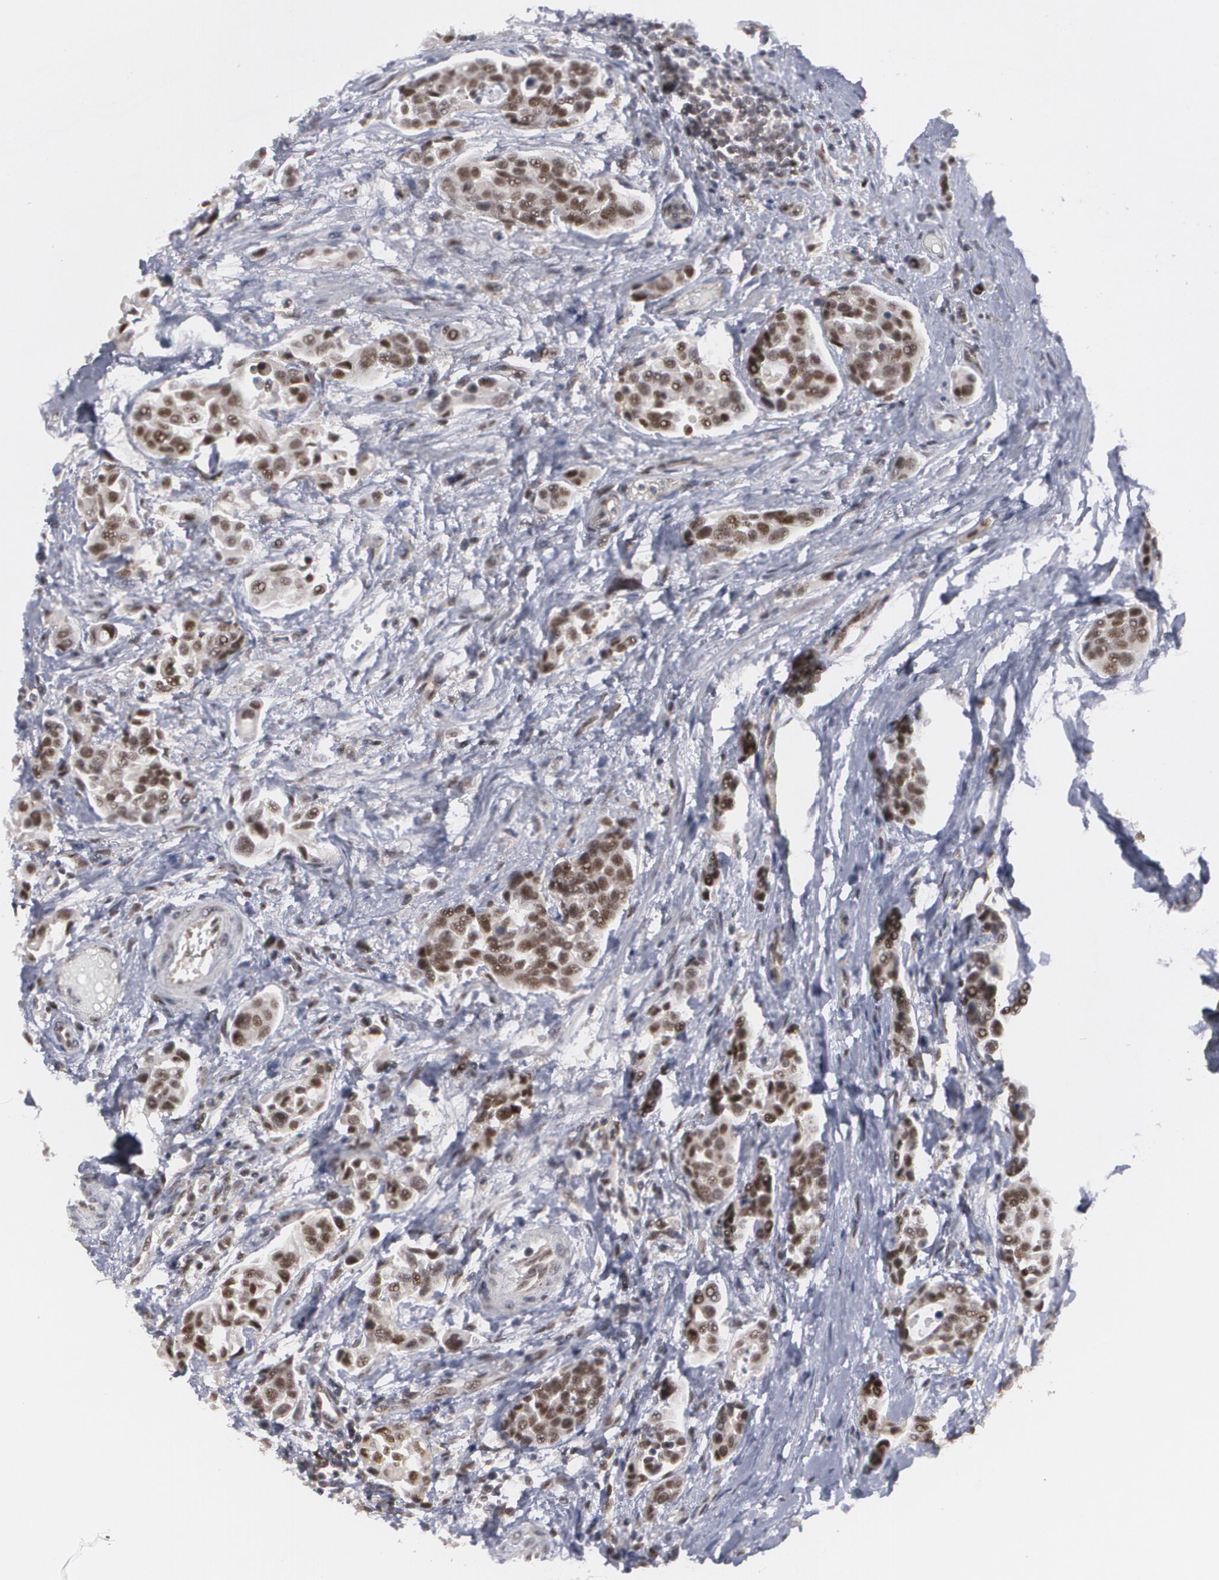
{"staining": {"intensity": "strong", "quantity": ">75%", "location": "nuclear"}, "tissue": "urothelial cancer", "cell_type": "Tumor cells", "image_type": "cancer", "snomed": [{"axis": "morphology", "description": "Urothelial carcinoma, High grade"}, {"axis": "topography", "description": "Urinary bladder"}], "caption": "Strong nuclear expression is seen in approximately >75% of tumor cells in urothelial carcinoma (high-grade). Immunohistochemistry stains the protein in brown and the nuclei are stained blue.", "gene": "INTS6", "patient": {"sex": "male", "age": 78}}